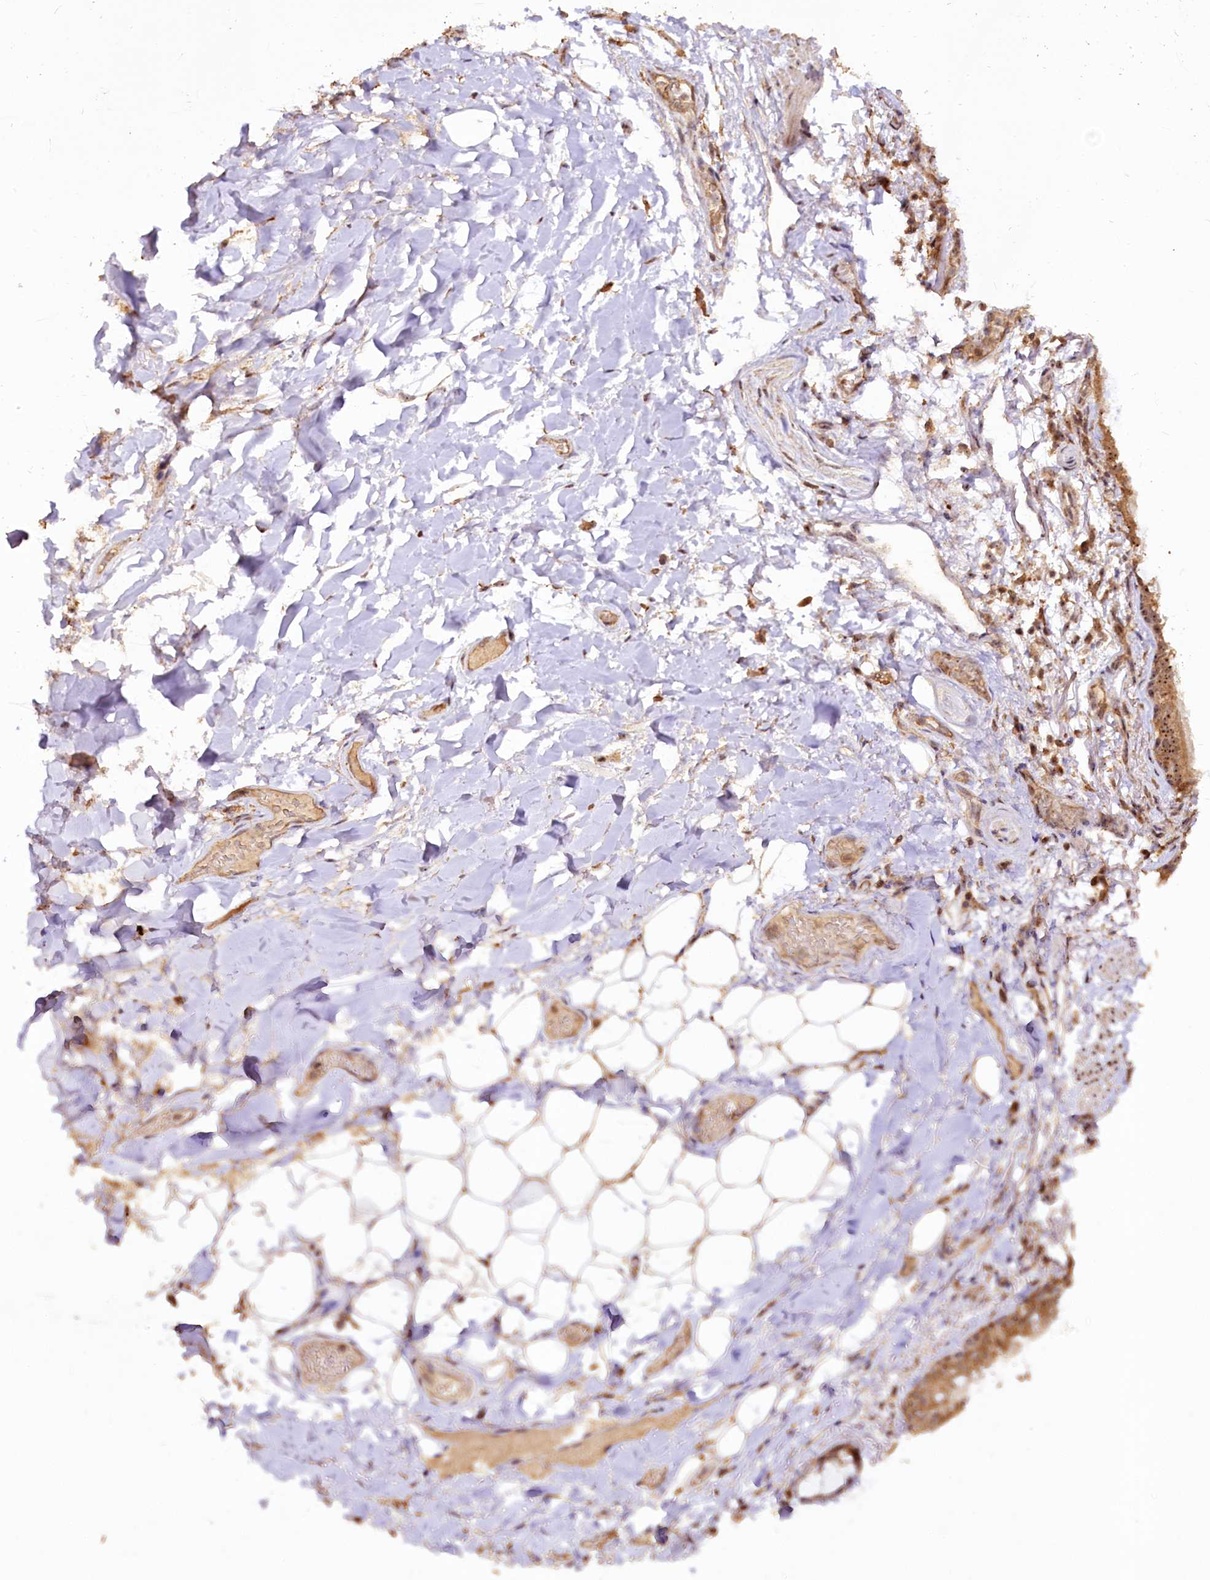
{"staining": {"intensity": "moderate", "quantity": "25%-75%", "location": "cytoplasmic/membranous,nuclear"}, "tissue": "adipose tissue", "cell_type": "Adipocytes", "image_type": "normal", "snomed": [{"axis": "morphology", "description": "Normal tissue, NOS"}, {"axis": "topography", "description": "Lymph node"}, {"axis": "topography", "description": "Cartilage tissue"}, {"axis": "topography", "description": "Bronchus"}], "caption": "Immunohistochemical staining of unremarkable adipose tissue demonstrates moderate cytoplasmic/membranous,nuclear protein staining in about 25%-75% of adipocytes.", "gene": "RRP8", "patient": {"sex": "male", "age": 63}}